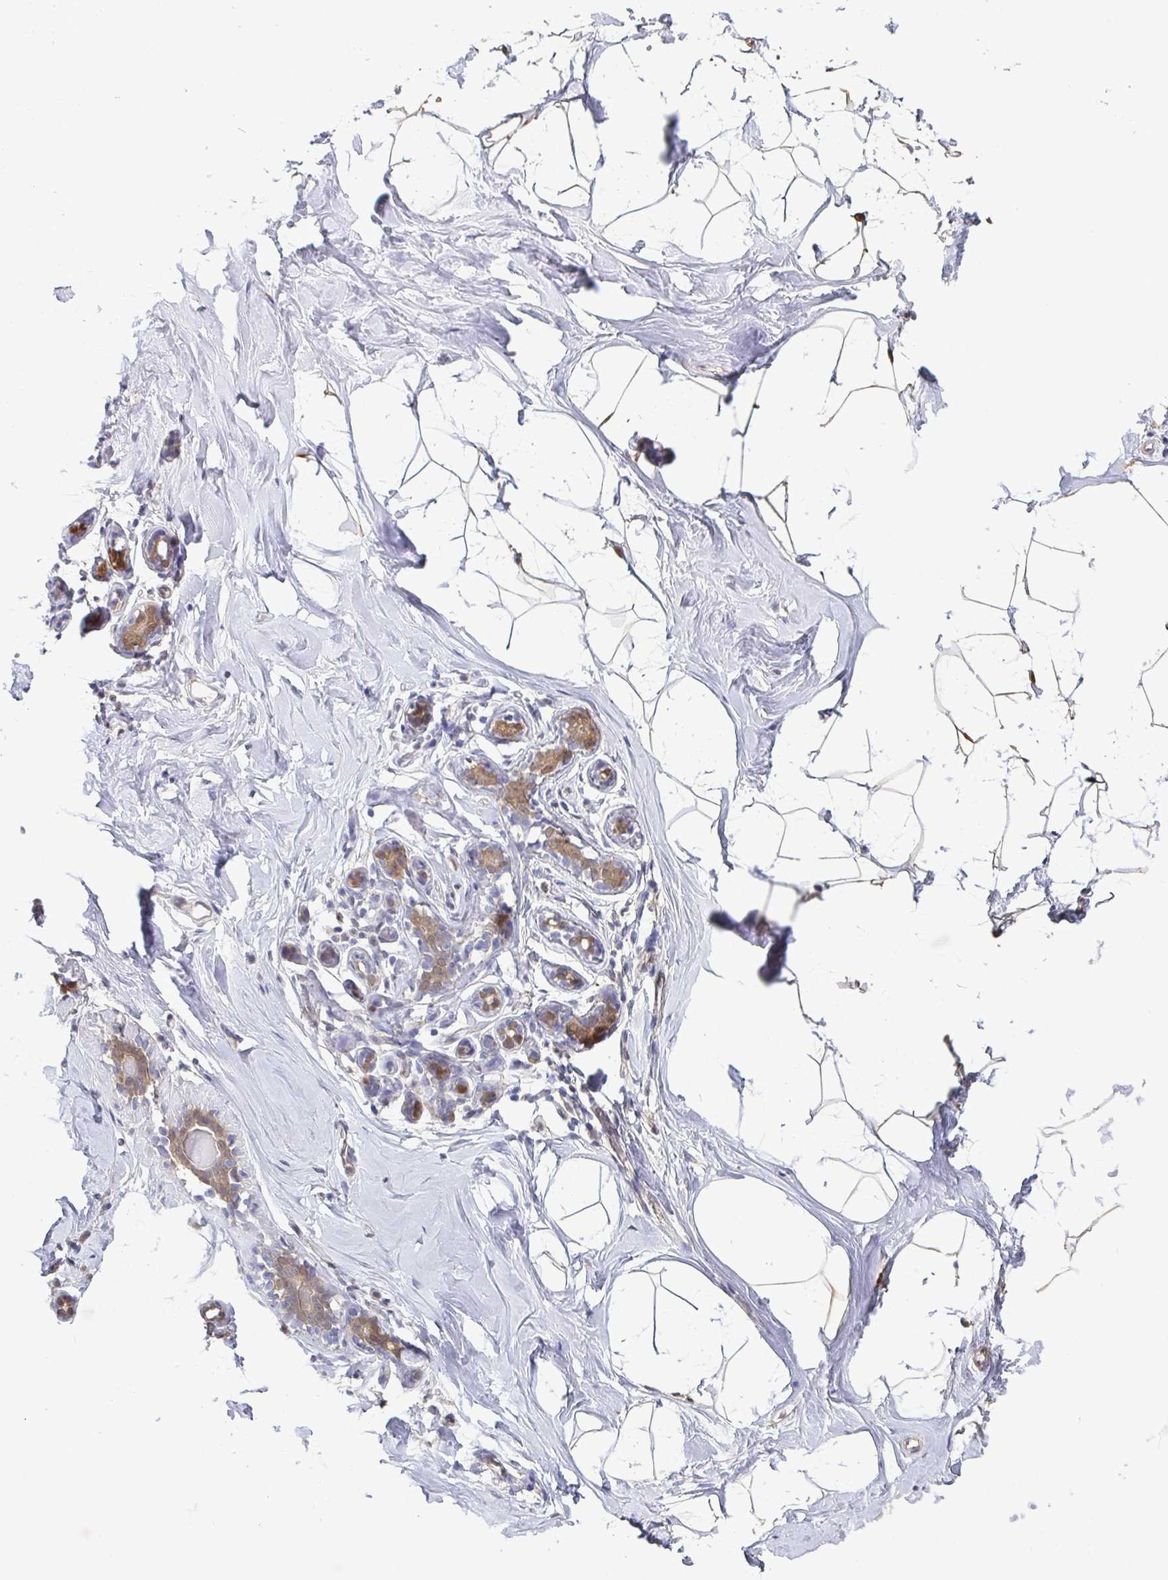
{"staining": {"intensity": "moderate", "quantity": "<25%", "location": "cytoplasmic/membranous,nuclear"}, "tissue": "breast", "cell_type": "Adipocytes", "image_type": "normal", "snomed": [{"axis": "morphology", "description": "Normal tissue, NOS"}, {"axis": "topography", "description": "Breast"}], "caption": "Unremarkable breast demonstrates moderate cytoplasmic/membranous,nuclear positivity in about <25% of adipocytes, visualized by immunohistochemistry. (IHC, brightfield microscopy, high magnification).", "gene": "IDH1", "patient": {"sex": "female", "age": 32}}